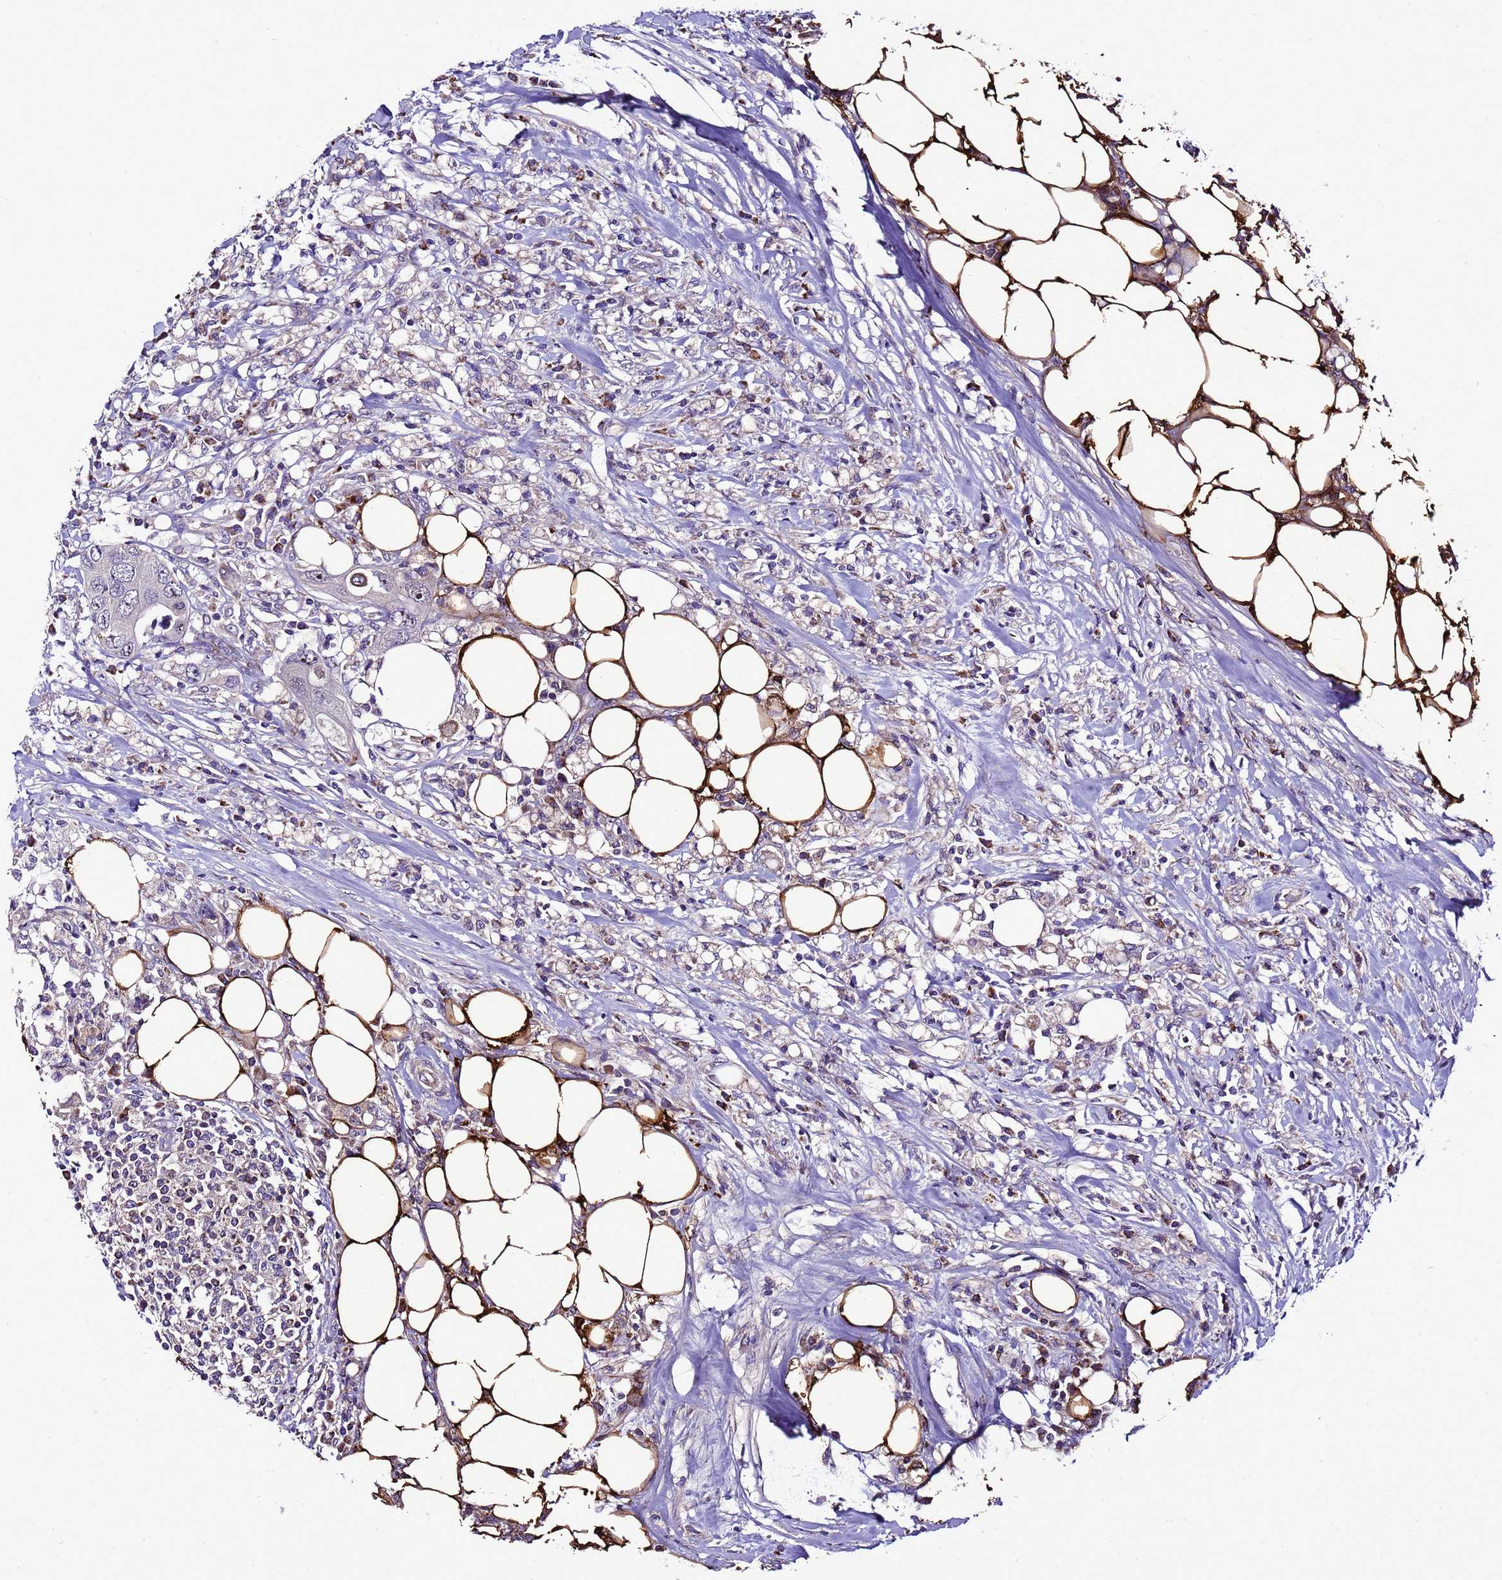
{"staining": {"intensity": "negative", "quantity": "none", "location": "none"}, "tissue": "colorectal cancer", "cell_type": "Tumor cells", "image_type": "cancer", "snomed": [{"axis": "morphology", "description": "Adenocarcinoma, NOS"}, {"axis": "topography", "description": "Colon"}], "caption": "There is no significant expression in tumor cells of colorectal cancer (adenocarcinoma).", "gene": "DPH6", "patient": {"sex": "male", "age": 71}}